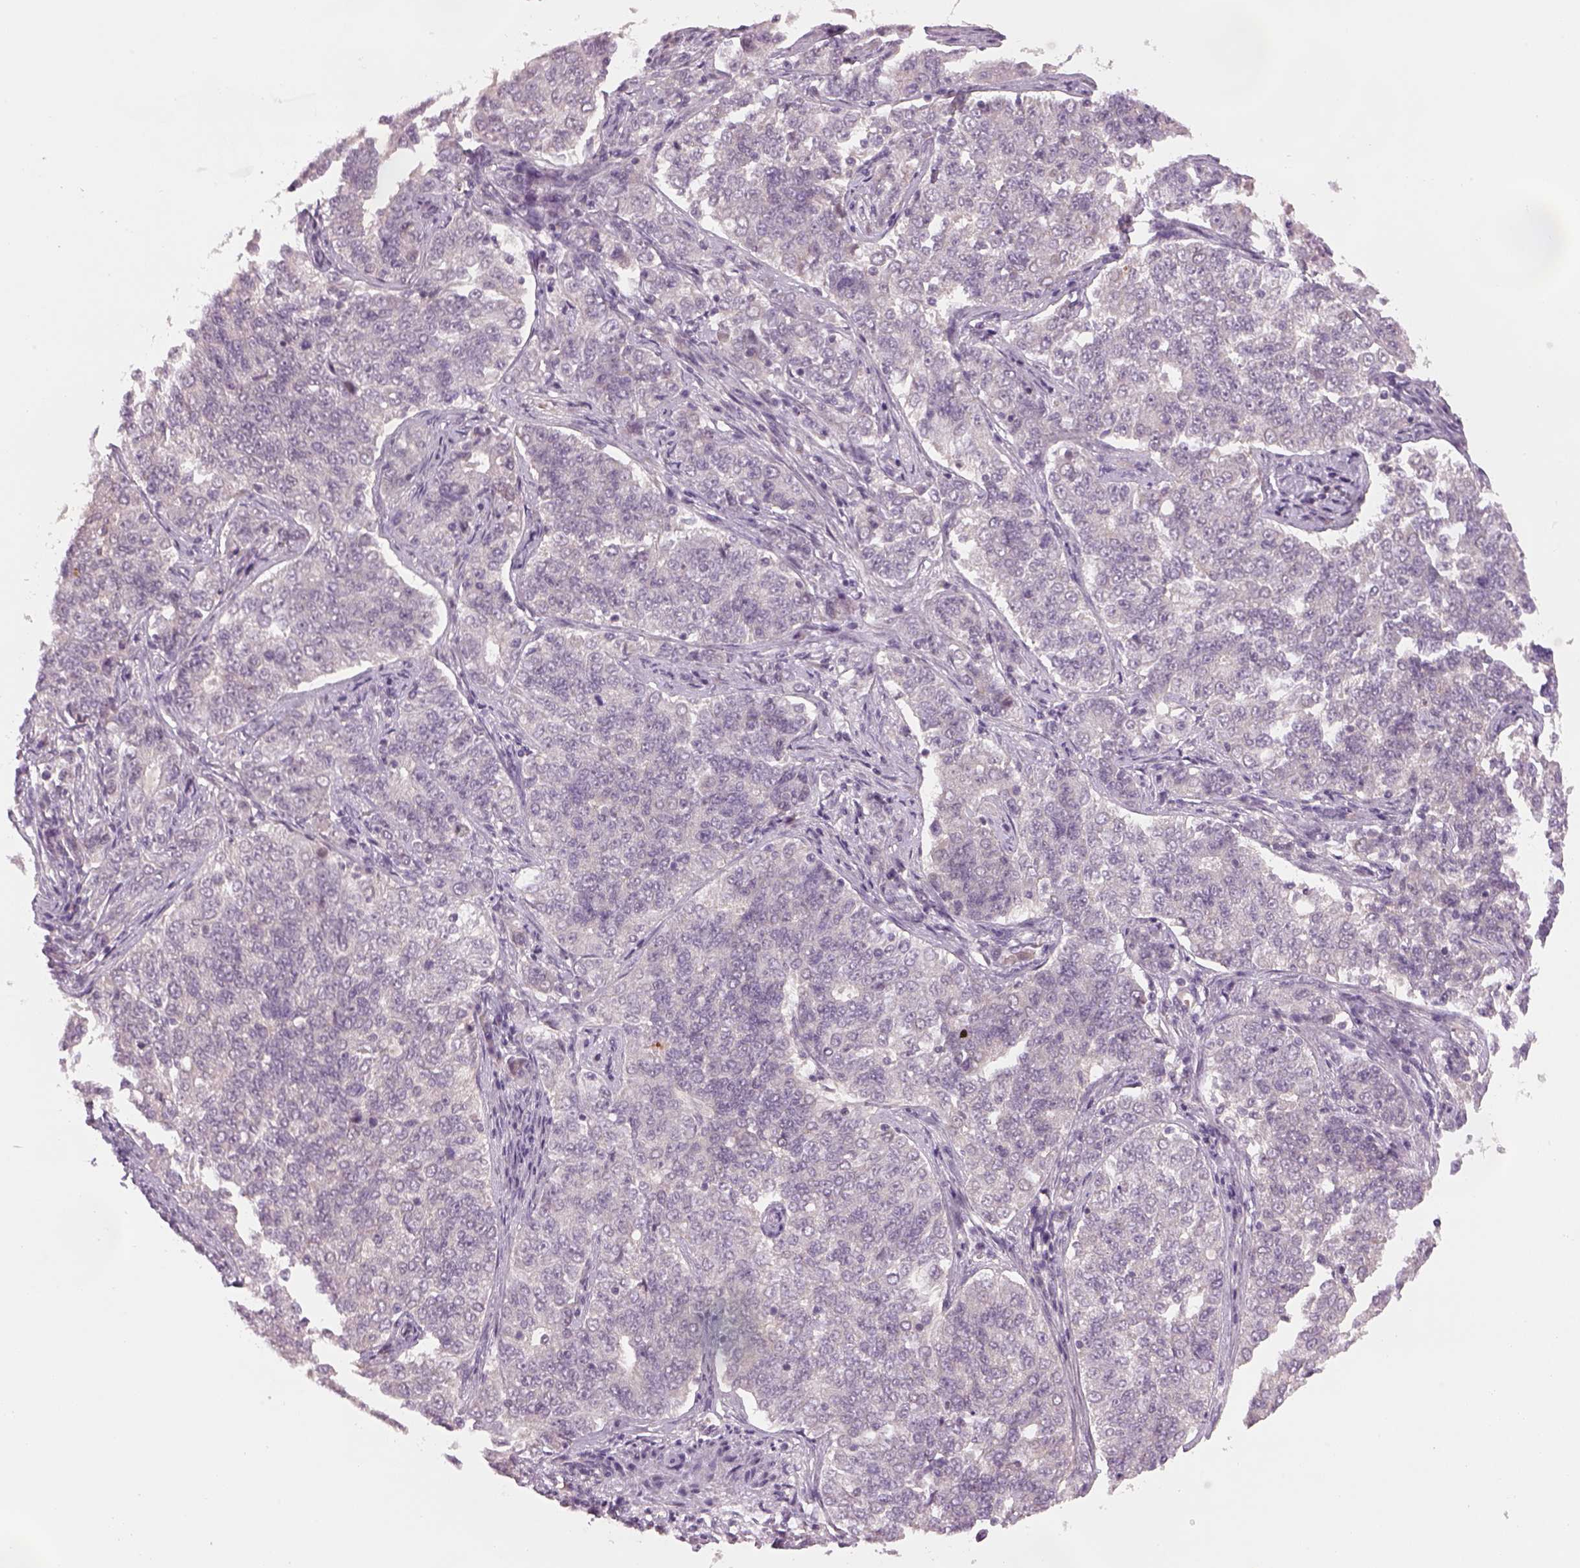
{"staining": {"intensity": "negative", "quantity": "none", "location": "none"}, "tissue": "endometrial cancer", "cell_type": "Tumor cells", "image_type": "cancer", "snomed": [{"axis": "morphology", "description": "Adenocarcinoma, NOS"}, {"axis": "topography", "description": "Endometrium"}], "caption": "This micrograph is of adenocarcinoma (endometrial) stained with immunohistochemistry to label a protein in brown with the nuclei are counter-stained blue. There is no positivity in tumor cells.", "gene": "GDNF", "patient": {"sex": "female", "age": 43}}